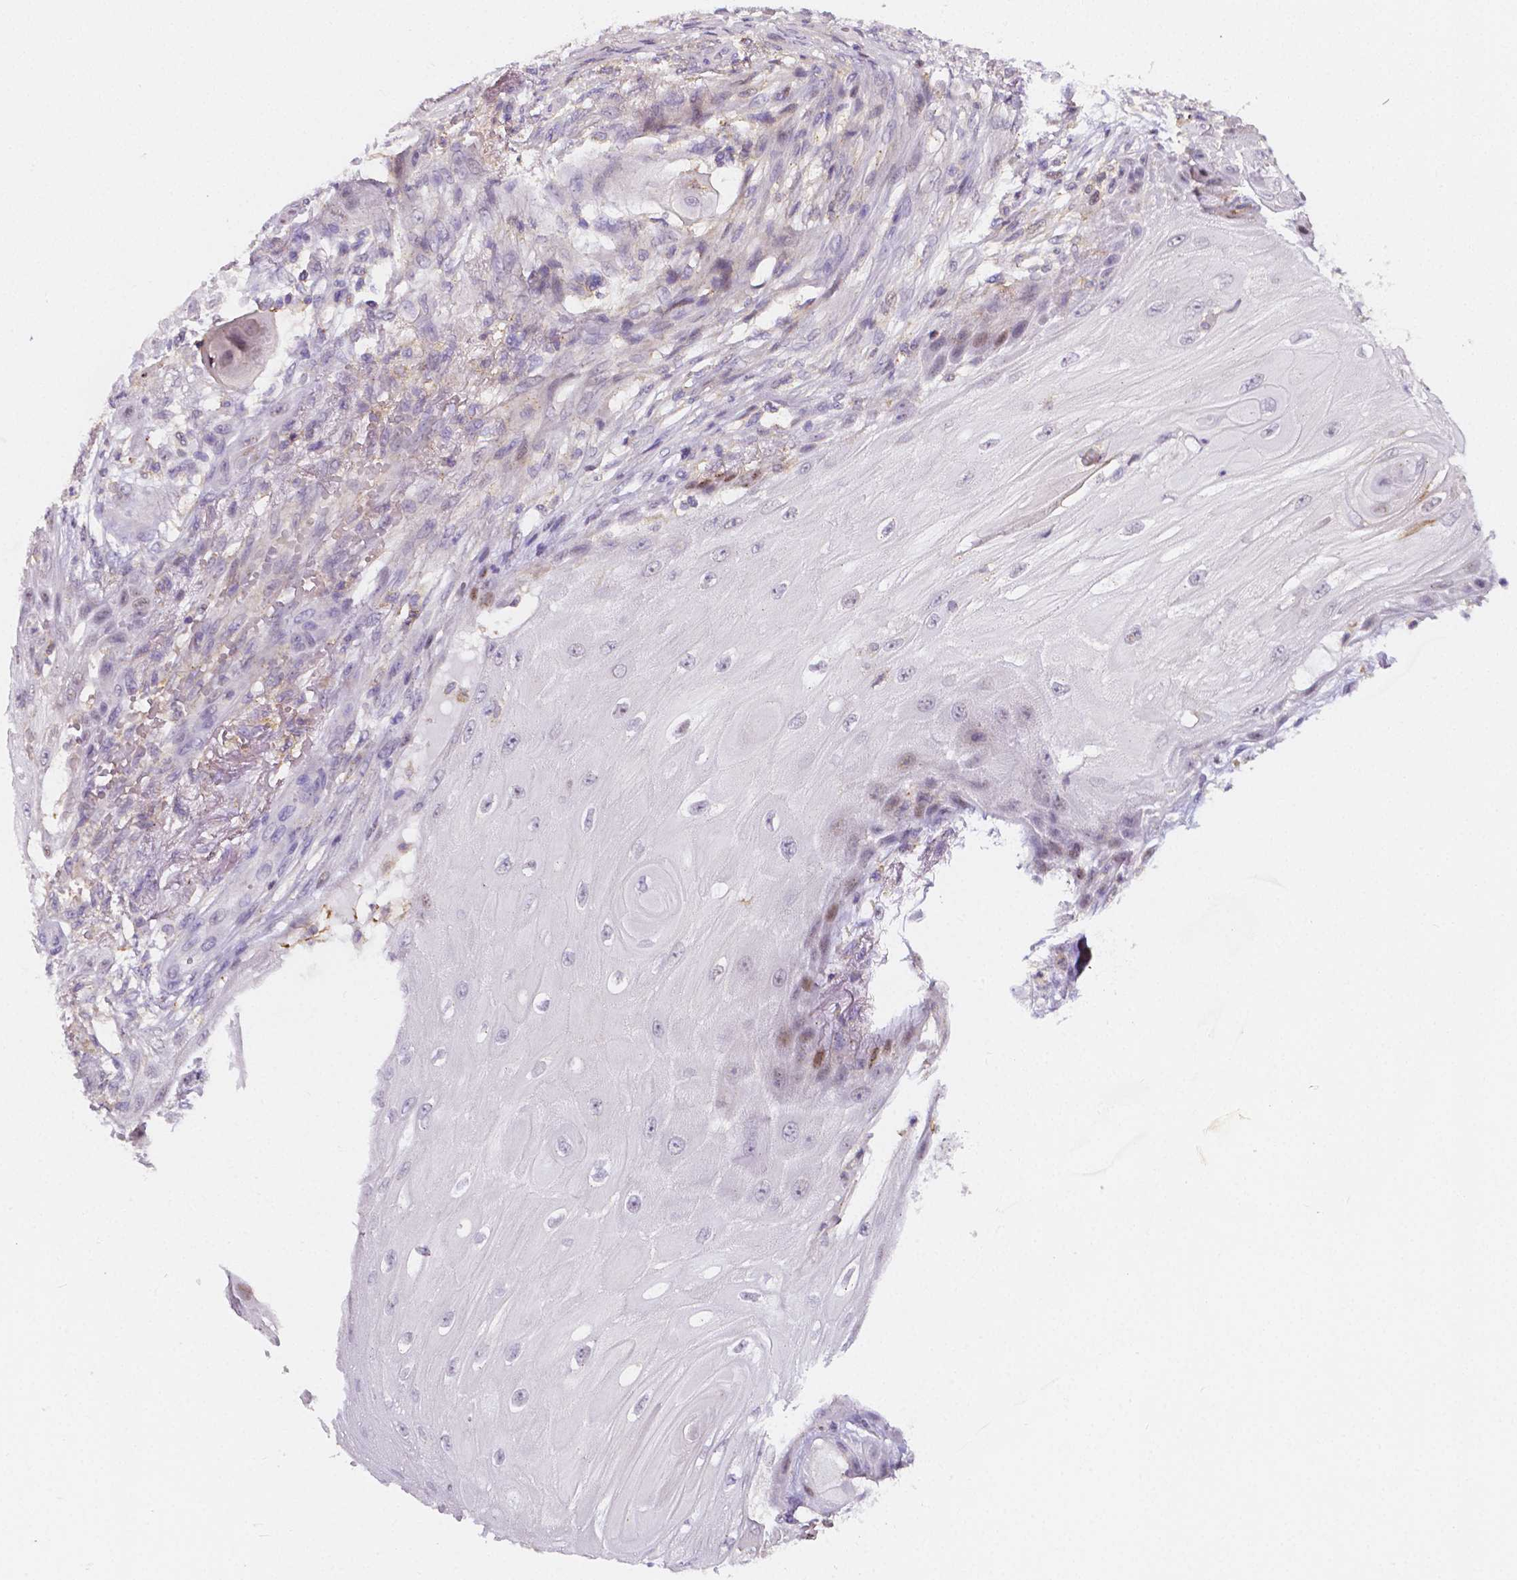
{"staining": {"intensity": "negative", "quantity": "none", "location": "none"}, "tissue": "skin cancer", "cell_type": "Tumor cells", "image_type": "cancer", "snomed": [{"axis": "morphology", "description": "Squamous cell carcinoma, NOS"}, {"axis": "topography", "description": "Skin"}], "caption": "DAB immunohistochemical staining of human squamous cell carcinoma (skin) reveals no significant staining in tumor cells. The staining was performed using DAB to visualize the protein expression in brown, while the nuclei were stained in blue with hematoxylin (Magnification: 20x).", "gene": "GABRD", "patient": {"sex": "male", "age": 62}}